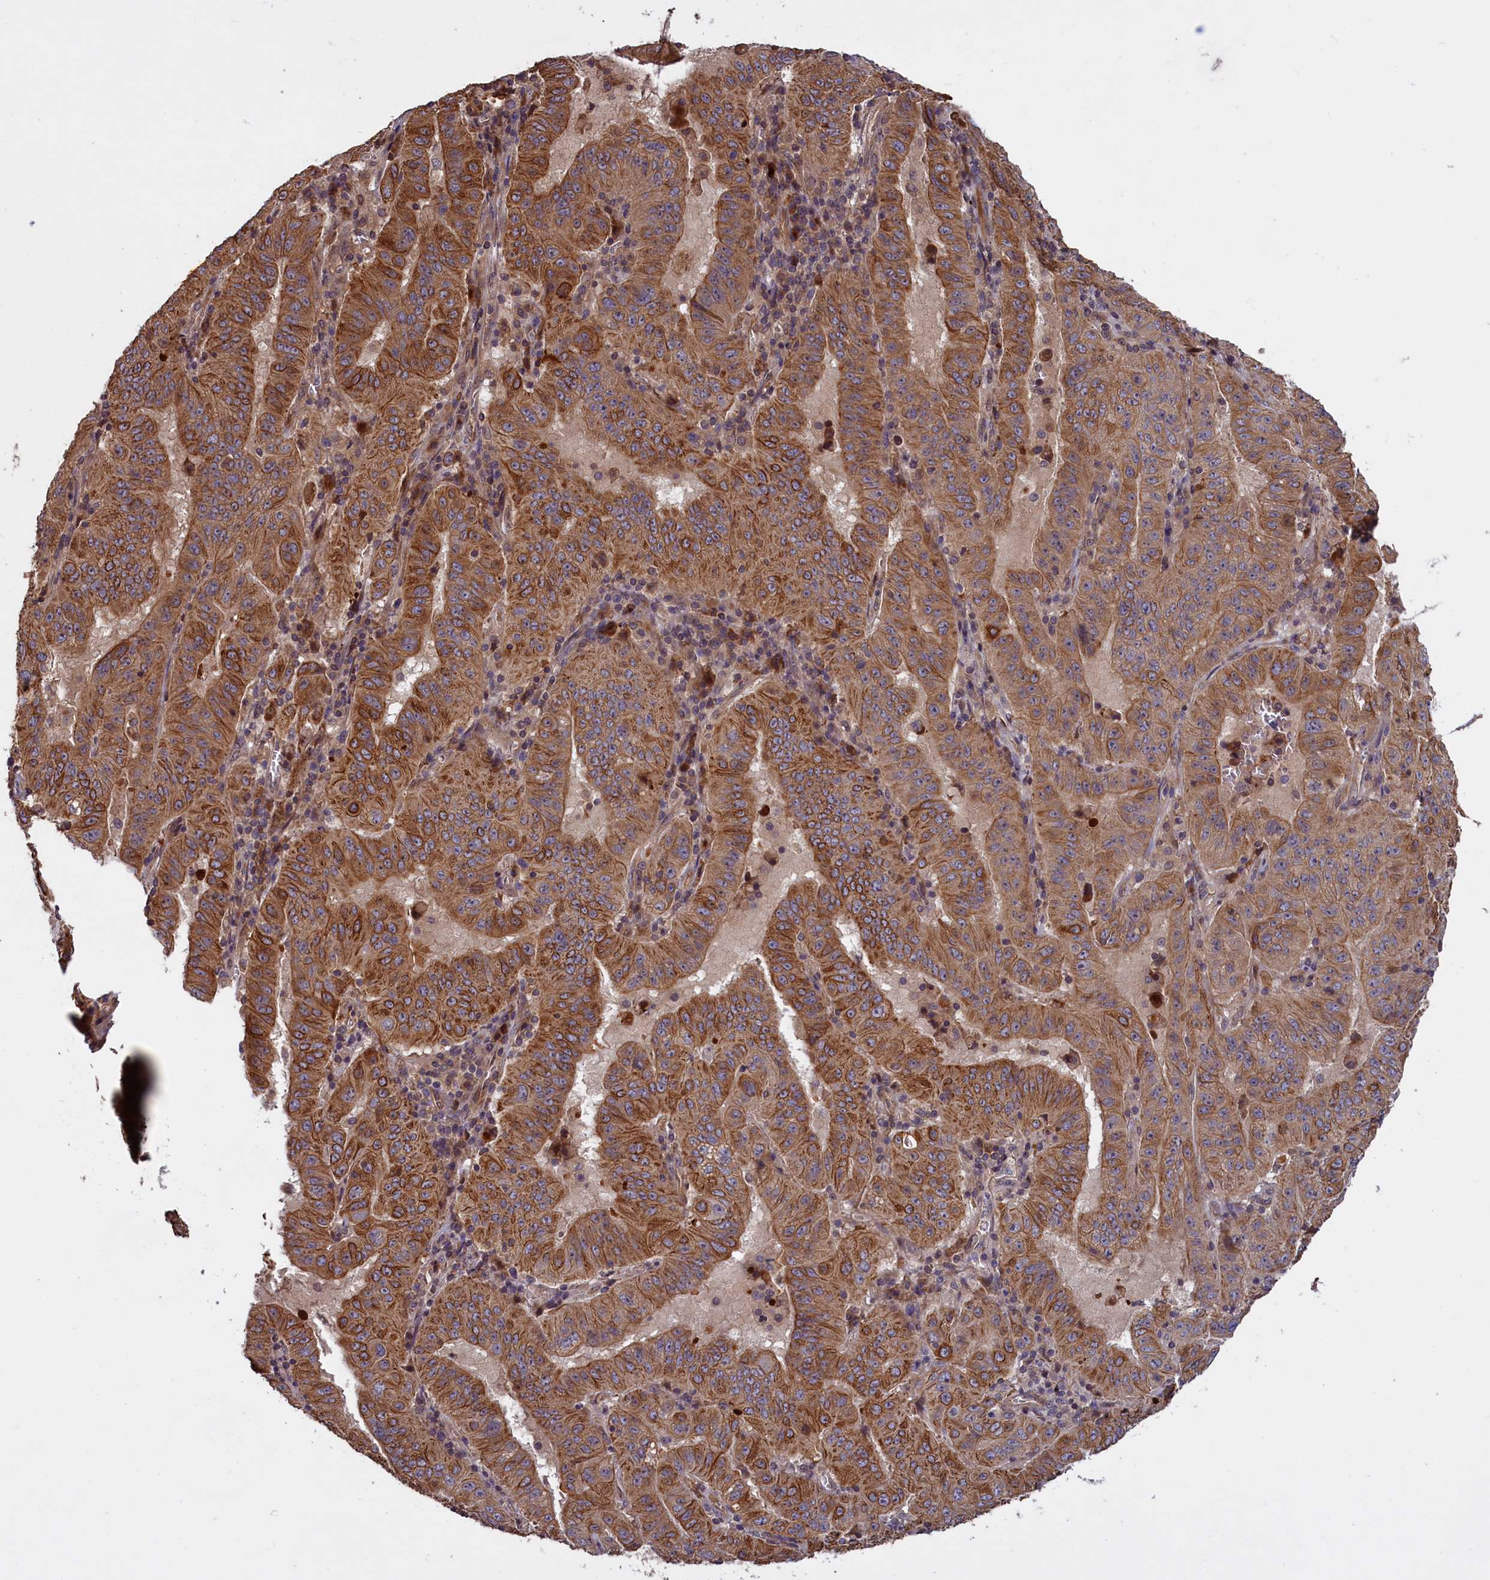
{"staining": {"intensity": "moderate", "quantity": ">75%", "location": "cytoplasmic/membranous"}, "tissue": "pancreatic cancer", "cell_type": "Tumor cells", "image_type": "cancer", "snomed": [{"axis": "morphology", "description": "Adenocarcinoma, NOS"}, {"axis": "topography", "description": "Pancreas"}], "caption": "A medium amount of moderate cytoplasmic/membranous expression is appreciated in approximately >75% of tumor cells in pancreatic adenocarcinoma tissue.", "gene": "DENND1B", "patient": {"sex": "male", "age": 63}}